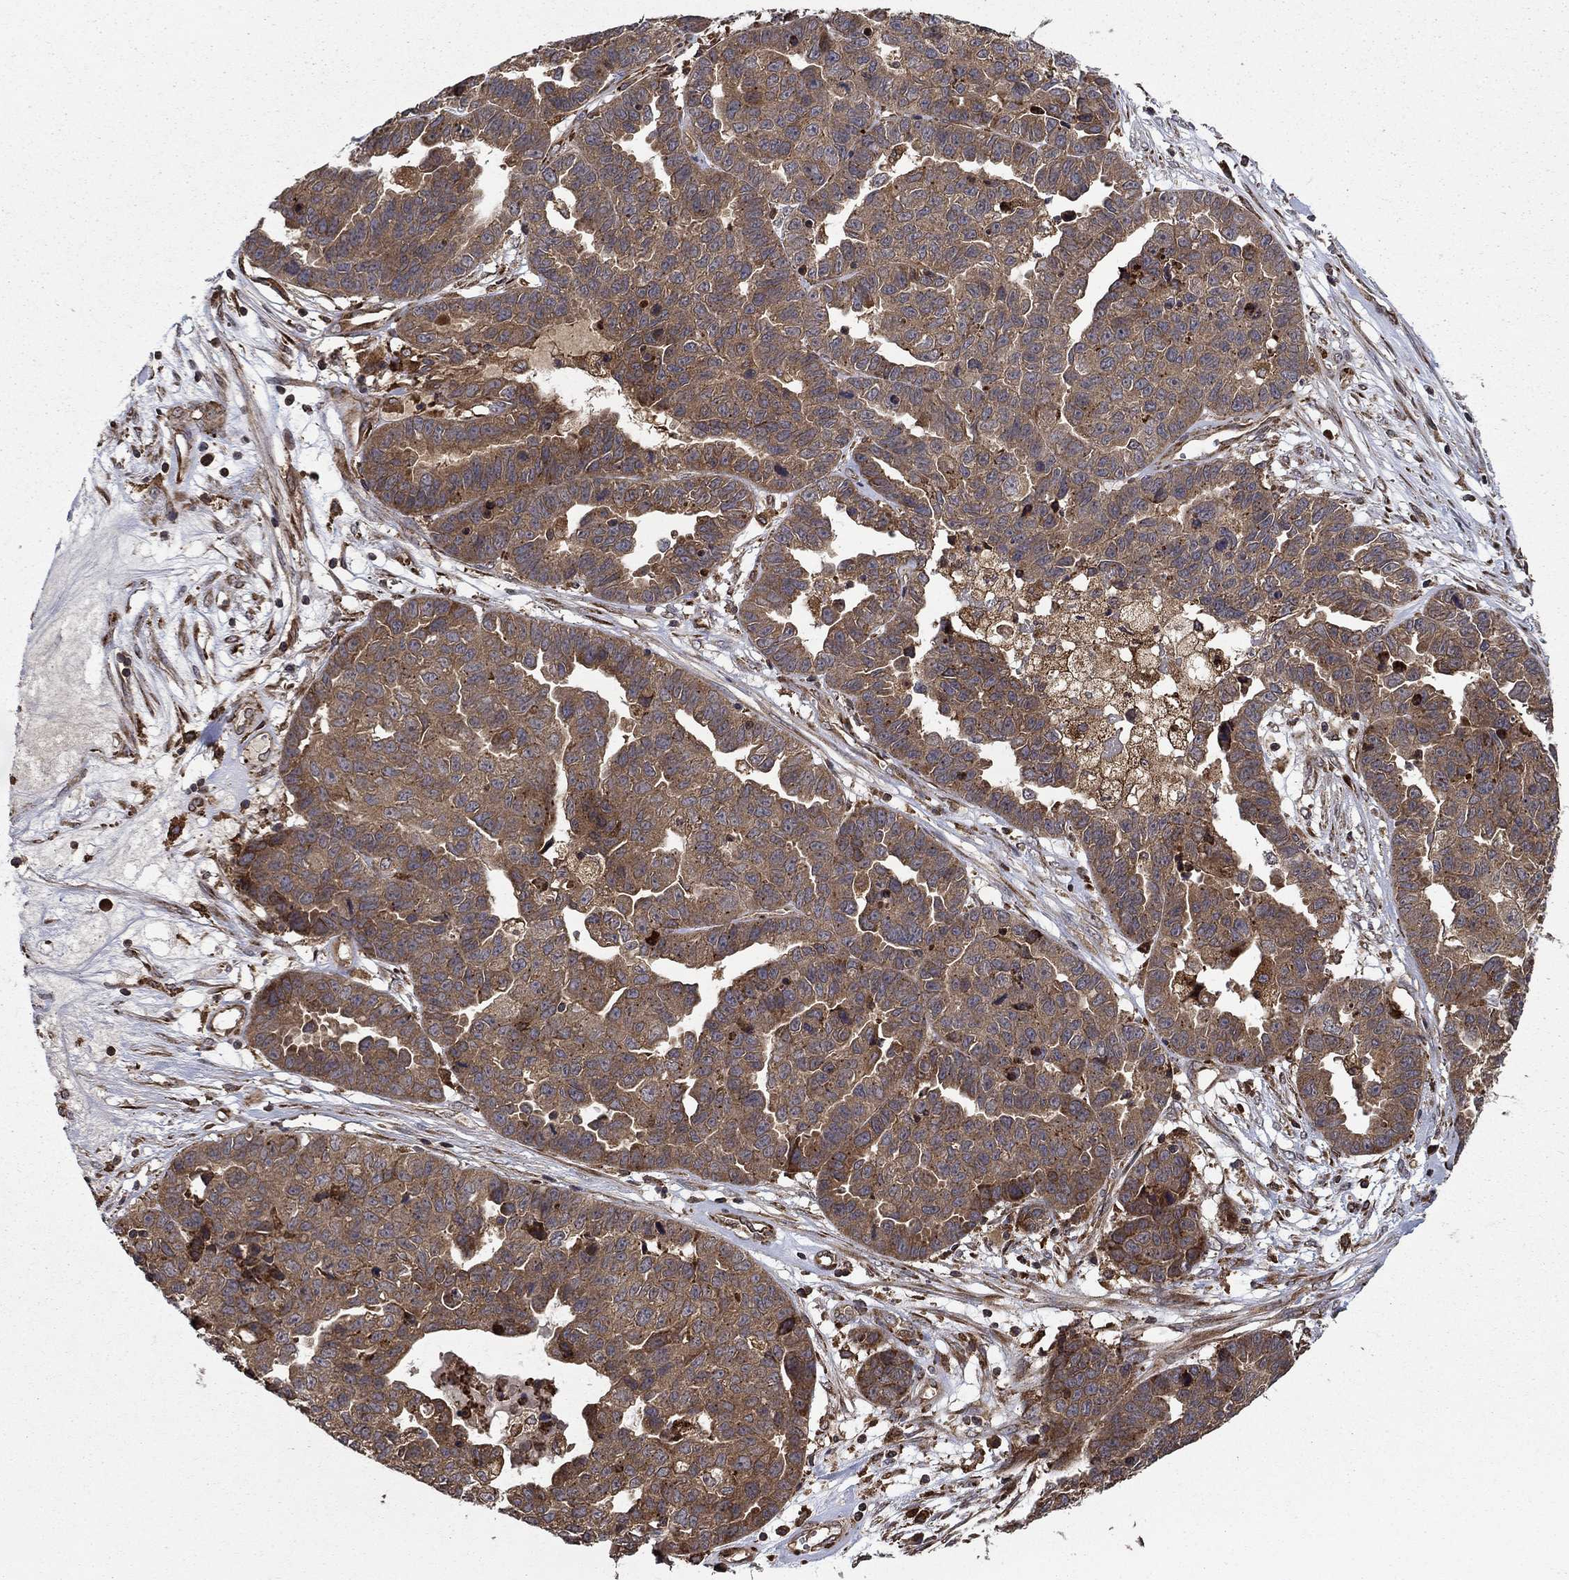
{"staining": {"intensity": "moderate", "quantity": "25%-75%", "location": "cytoplasmic/membranous"}, "tissue": "ovarian cancer", "cell_type": "Tumor cells", "image_type": "cancer", "snomed": [{"axis": "morphology", "description": "Cystadenocarcinoma, serous, NOS"}, {"axis": "topography", "description": "Ovary"}], "caption": "Human serous cystadenocarcinoma (ovarian) stained with a brown dye displays moderate cytoplasmic/membranous positive expression in about 25%-75% of tumor cells.", "gene": "BABAM2", "patient": {"sex": "female", "age": 87}}